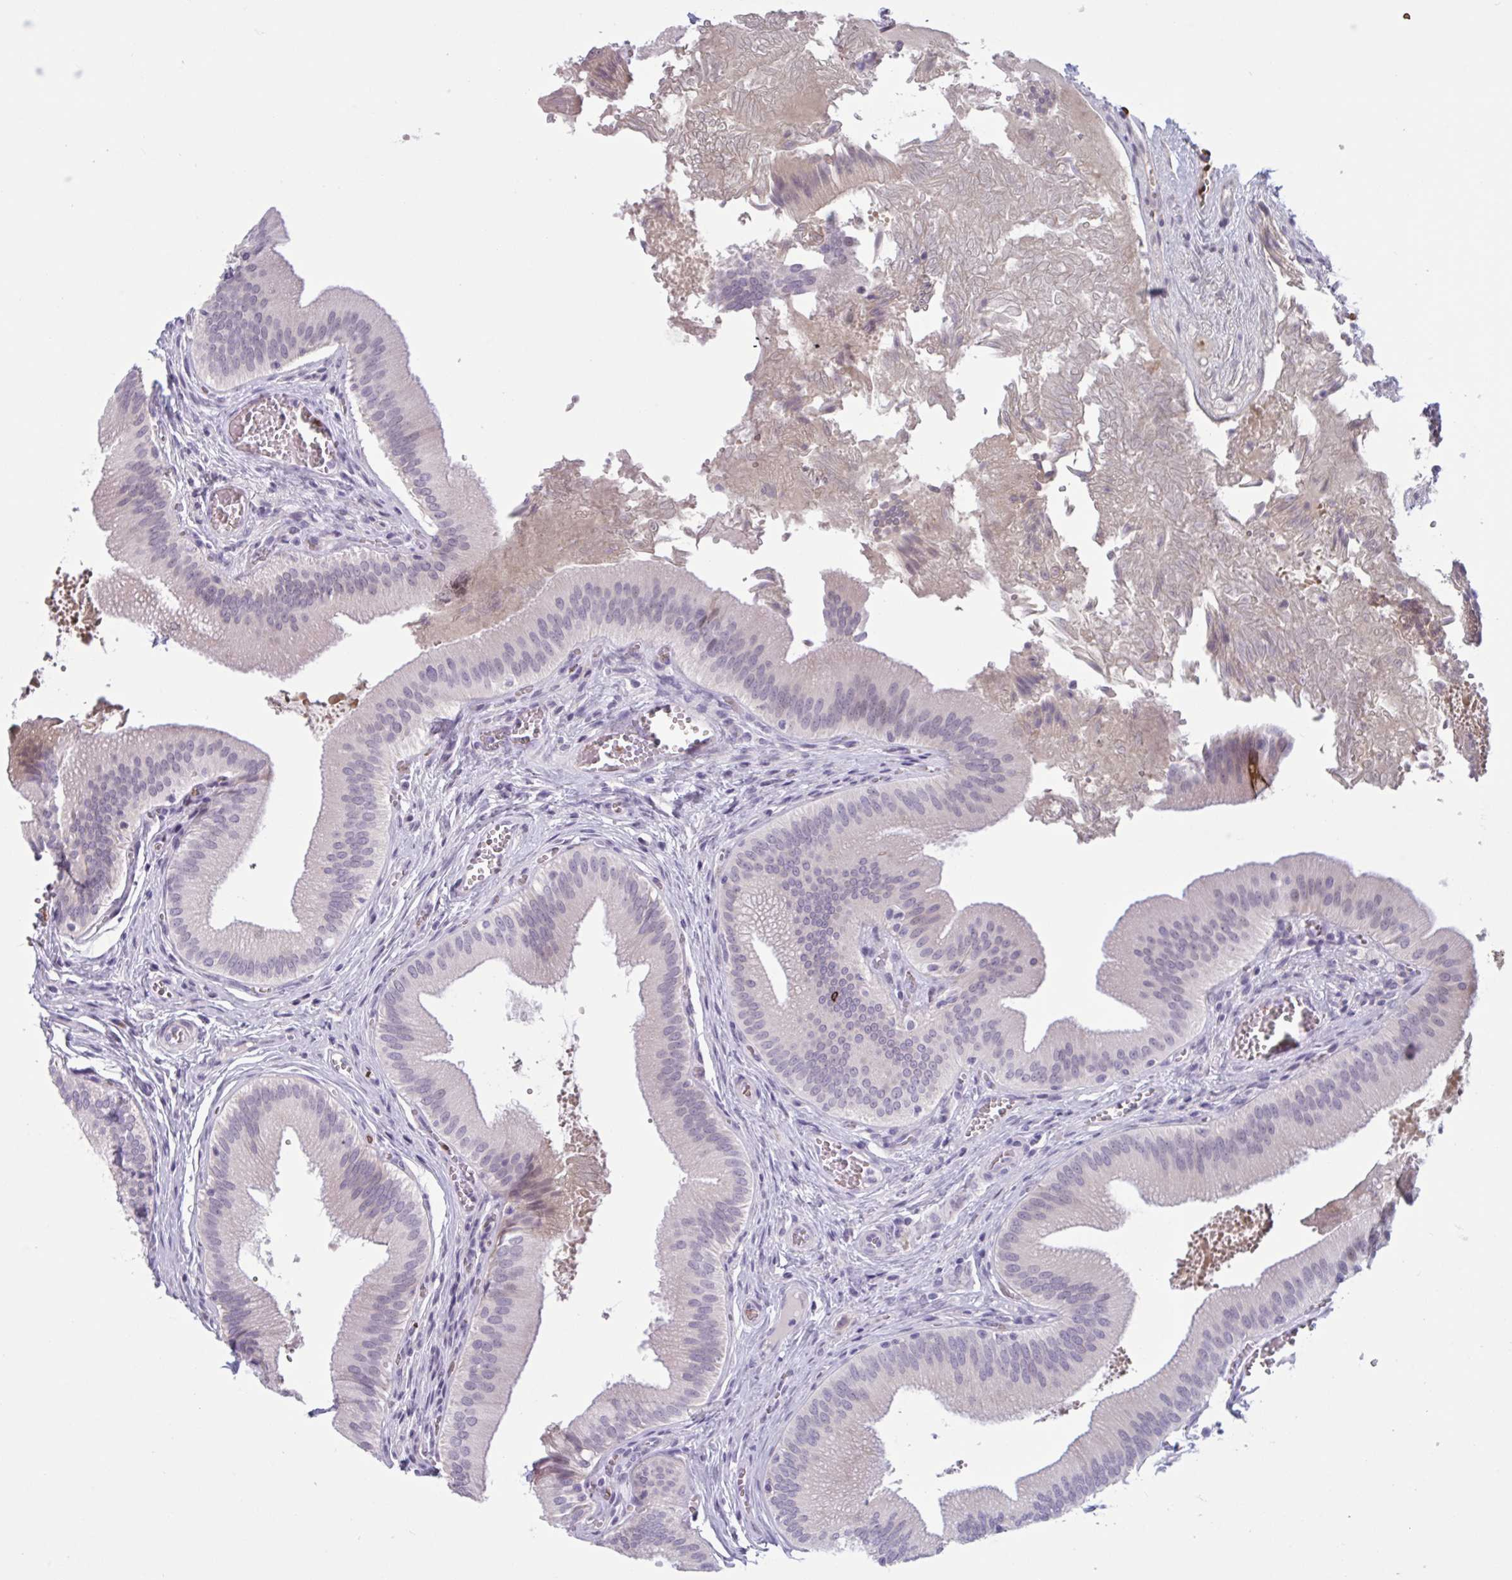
{"staining": {"intensity": "weak", "quantity": "25%-75%", "location": "cytoplasmic/membranous"}, "tissue": "gallbladder", "cell_type": "Glandular cells", "image_type": "normal", "snomed": [{"axis": "morphology", "description": "Normal tissue, NOS"}, {"axis": "topography", "description": "Gallbladder"}], "caption": "Normal gallbladder was stained to show a protein in brown. There is low levels of weak cytoplasmic/membranous expression in approximately 25%-75% of glandular cells. Using DAB (3,3'-diaminobenzidine) (brown) and hematoxylin (blue) stains, captured at high magnification using brightfield microscopy.", "gene": "HSD11B2", "patient": {"sex": "male", "age": 17}}